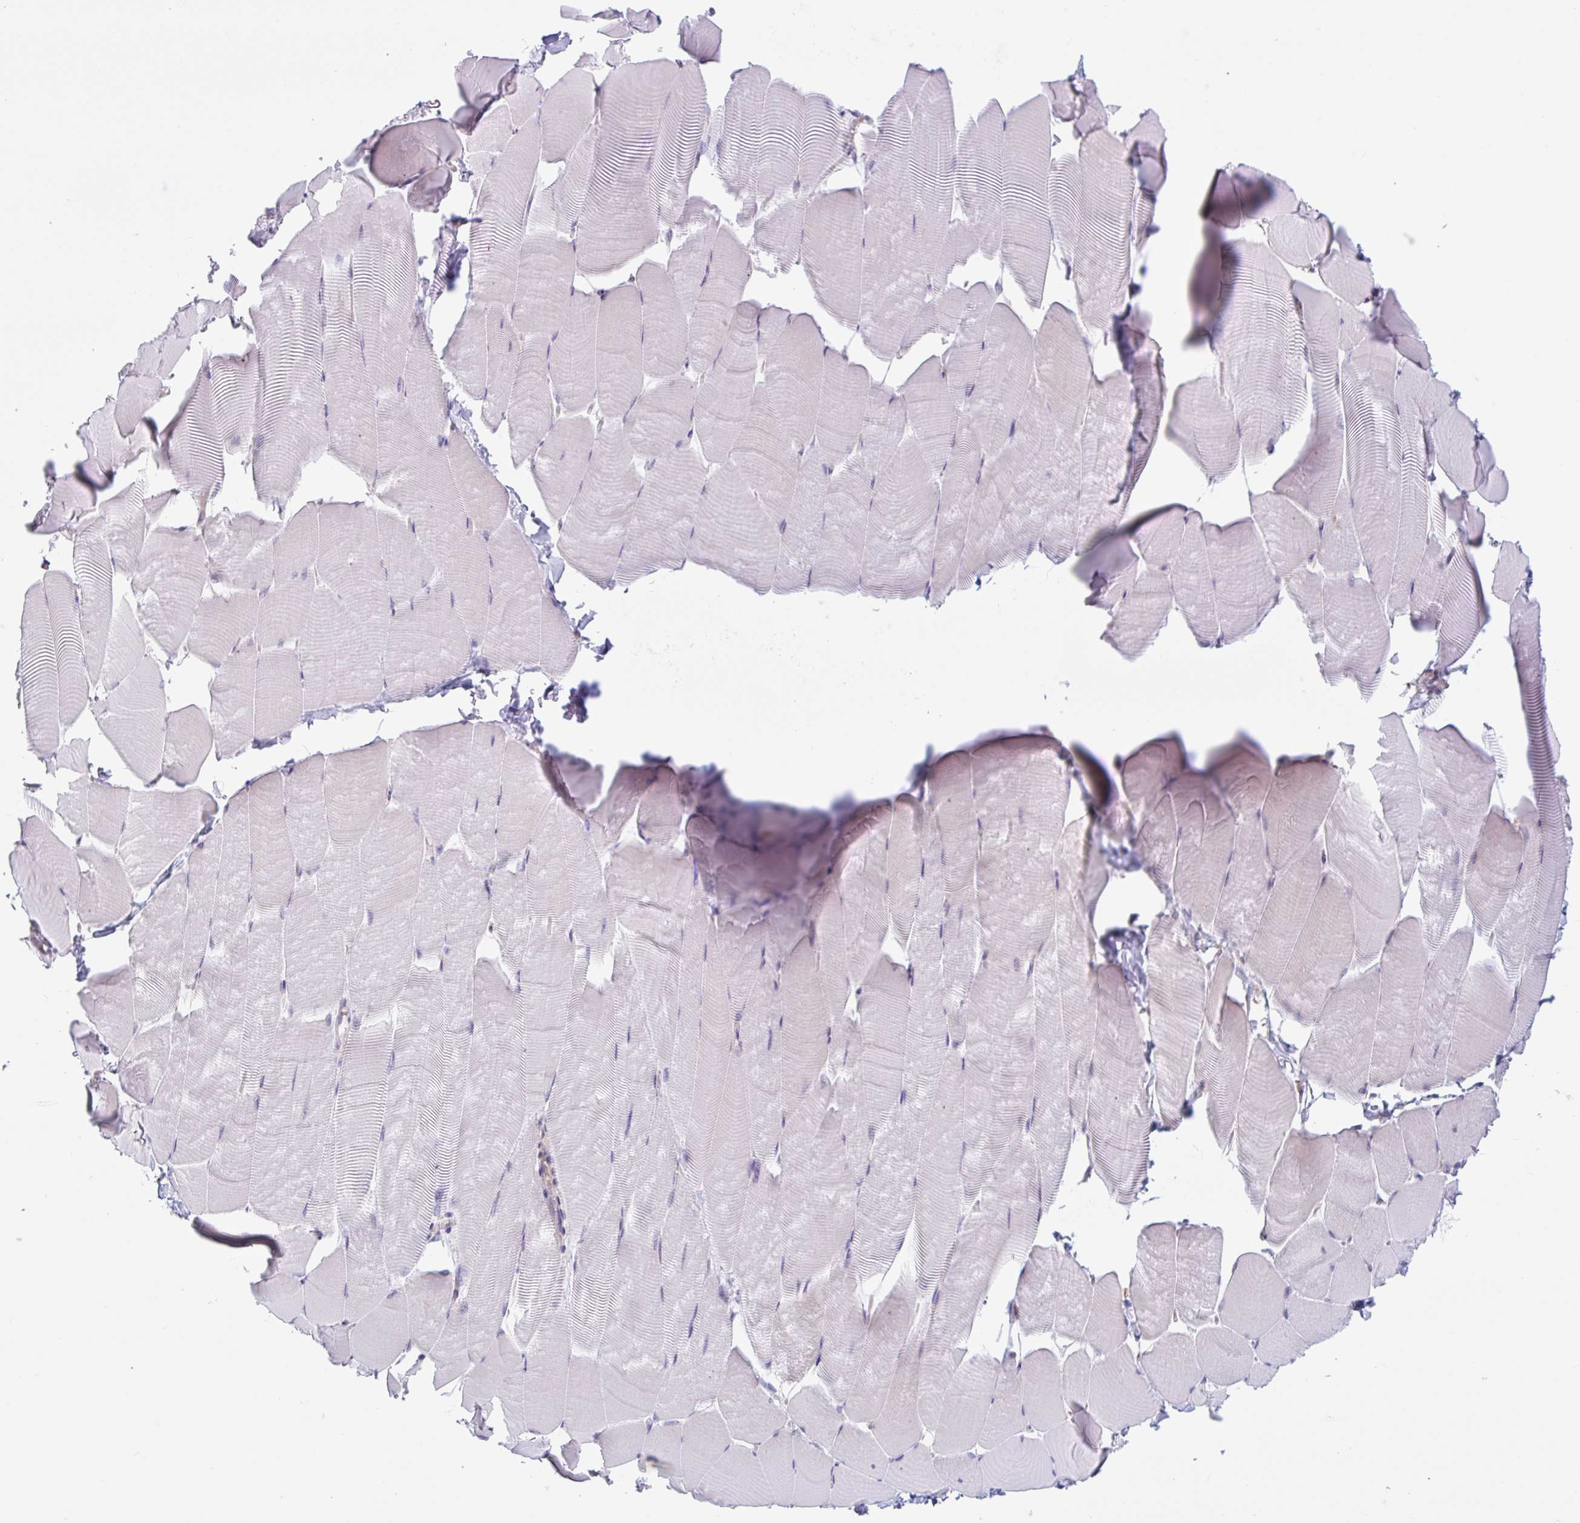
{"staining": {"intensity": "negative", "quantity": "none", "location": "none"}, "tissue": "skeletal muscle", "cell_type": "Myocytes", "image_type": "normal", "snomed": [{"axis": "morphology", "description": "Normal tissue, NOS"}, {"axis": "topography", "description": "Skeletal muscle"}], "caption": "This is an IHC photomicrograph of benign skeletal muscle. There is no expression in myocytes.", "gene": "TAF1D", "patient": {"sex": "male", "age": 25}}